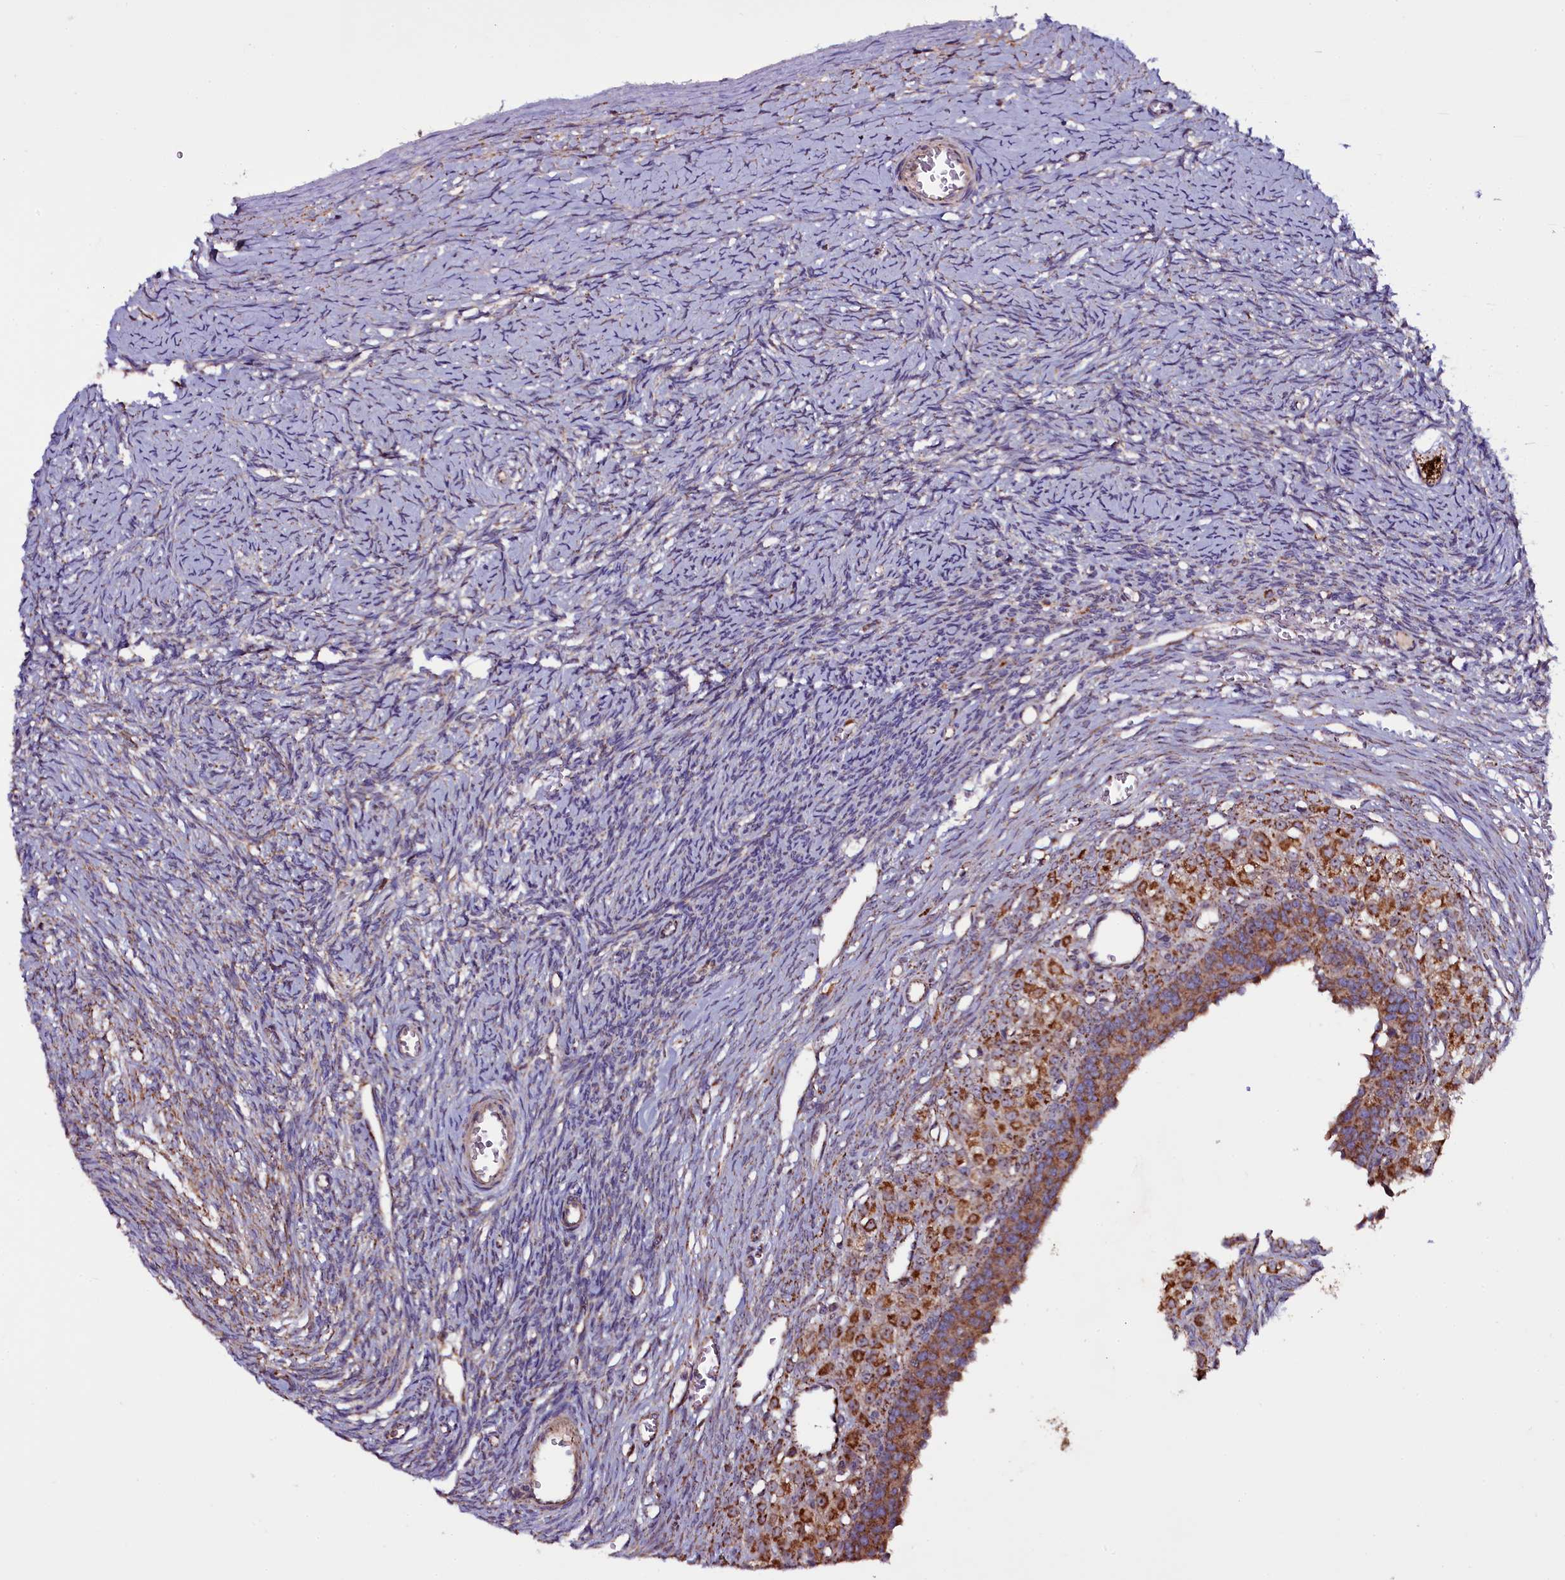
{"staining": {"intensity": "negative", "quantity": "none", "location": "none"}, "tissue": "ovary", "cell_type": "Ovarian stroma cells", "image_type": "normal", "snomed": [{"axis": "morphology", "description": "Normal tissue, NOS"}, {"axis": "topography", "description": "Ovary"}], "caption": "Normal ovary was stained to show a protein in brown. There is no significant staining in ovarian stroma cells. (Brightfield microscopy of DAB (3,3'-diaminobenzidine) IHC at high magnification).", "gene": "NAA80", "patient": {"sex": "female", "age": 39}}